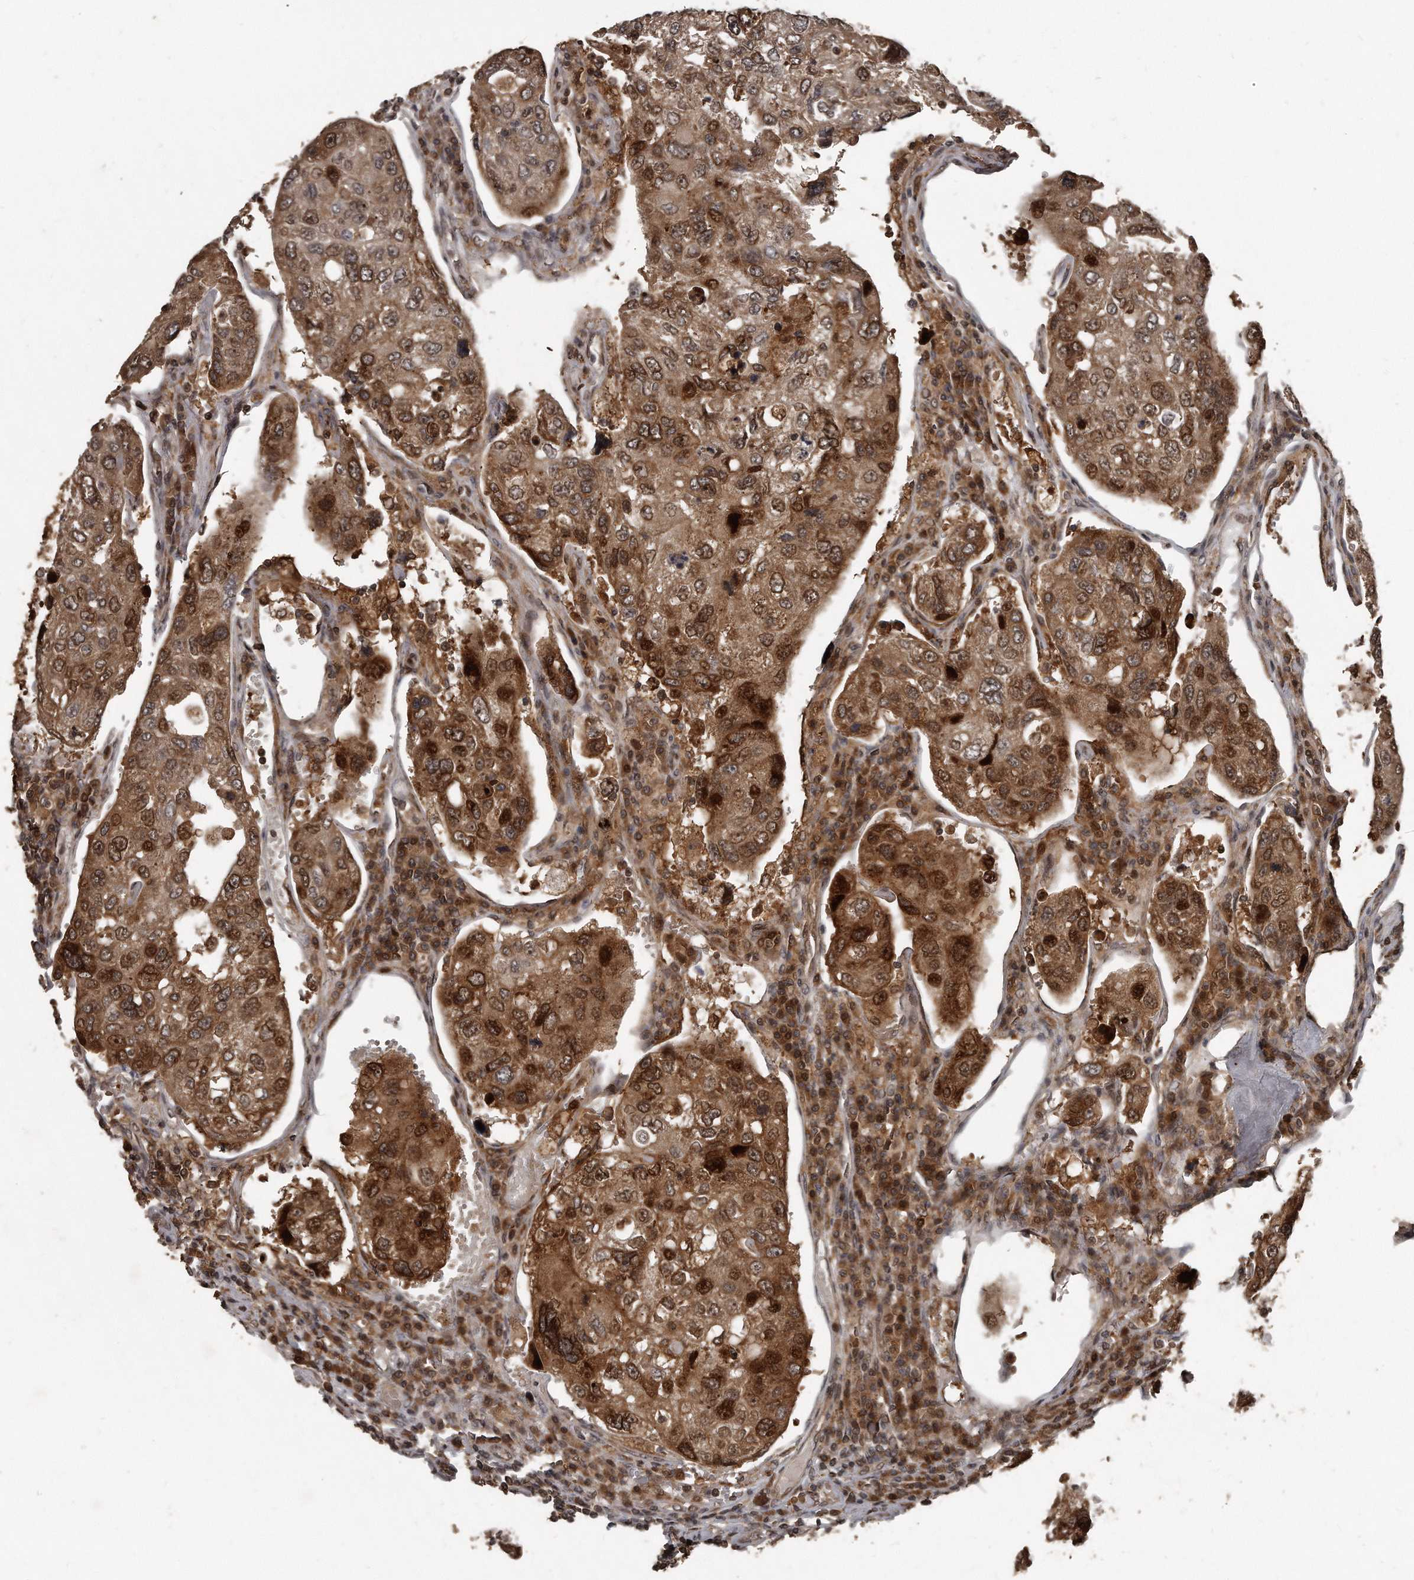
{"staining": {"intensity": "strong", "quantity": ">75%", "location": "cytoplasmic/membranous,nuclear"}, "tissue": "urothelial cancer", "cell_type": "Tumor cells", "image_type": "cancer", "snomed": [{"axis": "morphology", "description": "Urothelial carcinoma, High grade"}, {"axis": "topography", "description": "Lymph node"}, {"axis": "topography", "description": "Urinary bladder"}], "caption": "High-power microscopy captured an IHC image of high-grade urothelial carcinoma, revealing strong cytoplasmic/membranous and nuclear staining in about >75% of tumor cells.", "gene": "GCH1", "patient": {"sex": "male", "age": 51}}